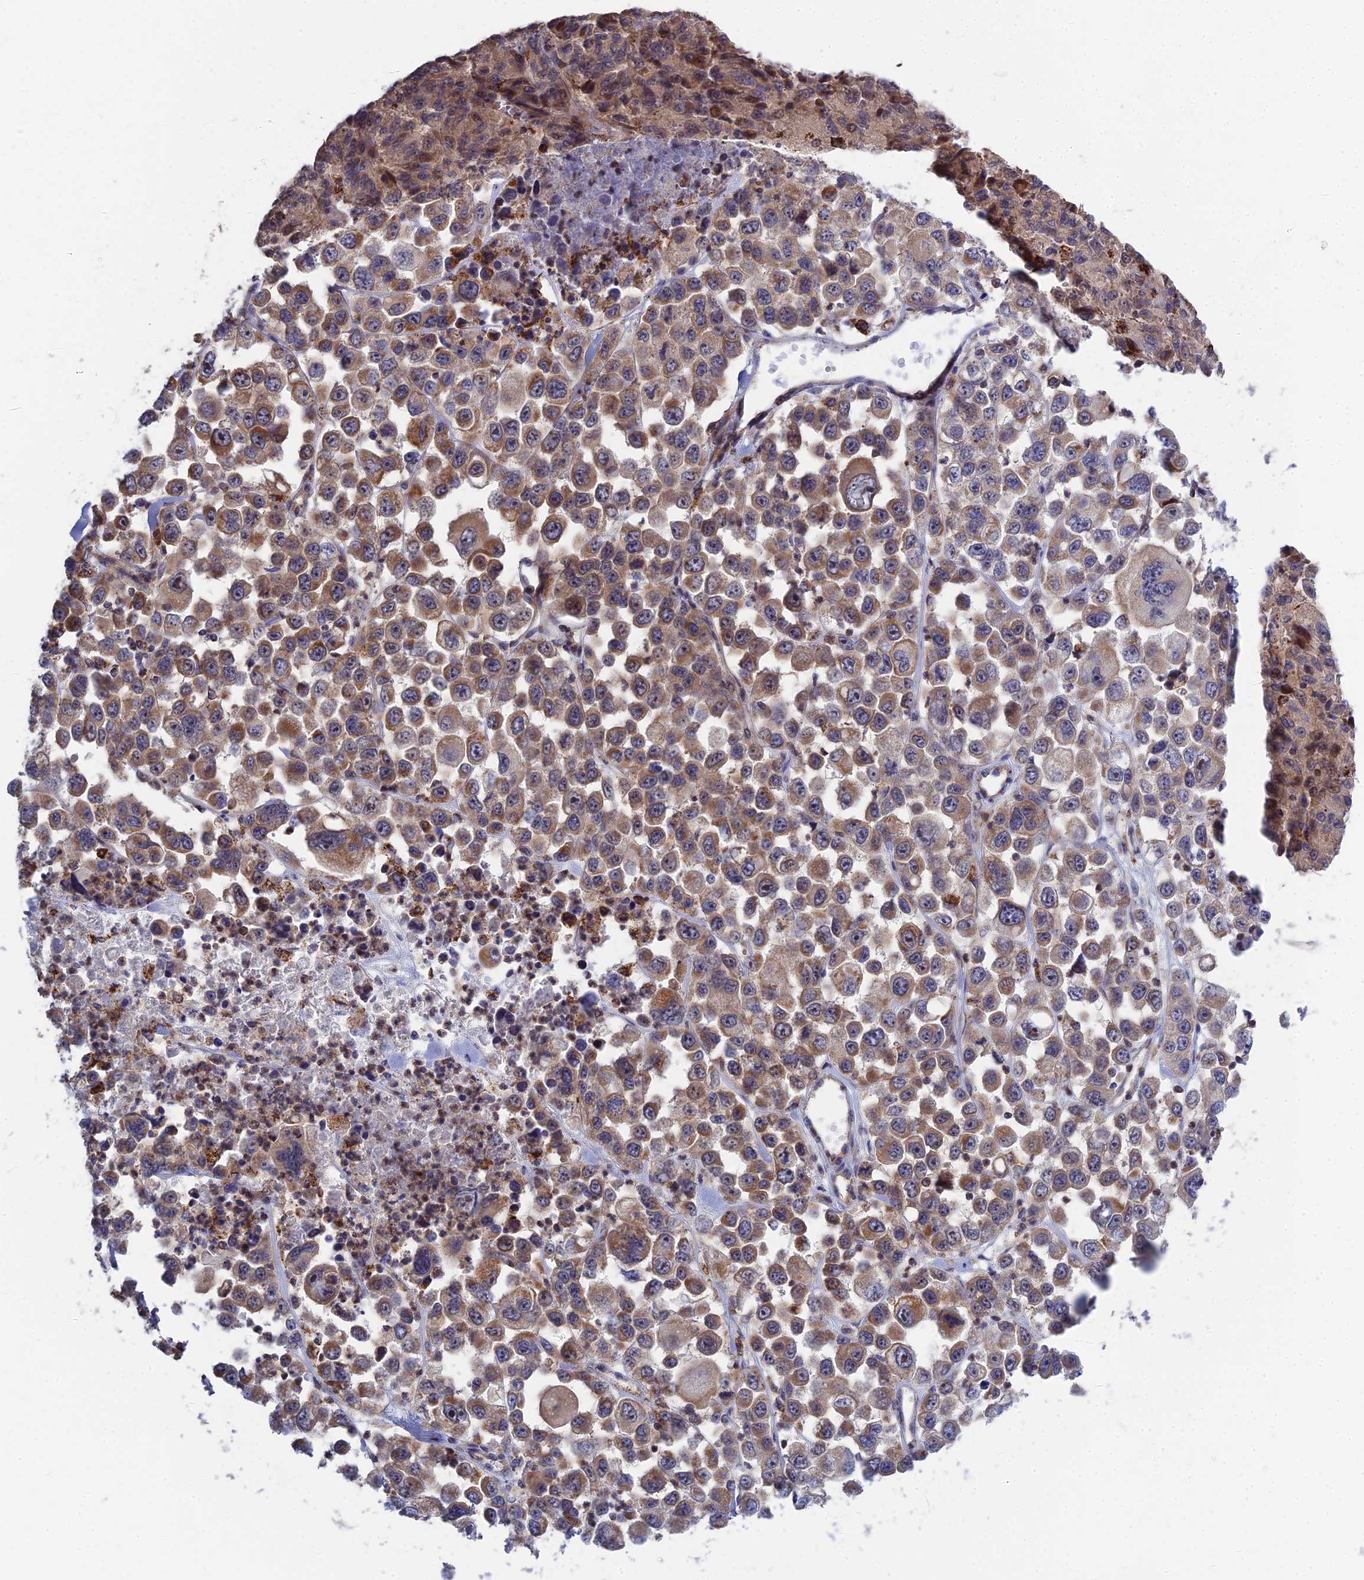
{"staining": {"intensity": "moderate", "quantity": "25%-75%", "location": "cytoplasmic/membranous"}, "tissue": "melanoma", "cell_type": "Tumor cells", "image_type": "cancer", "snomed": [{"axis": "morphology", "description": "Malignant melanoma, Metastatic site"}, {"axis": "topography", "description": "Lymph node"}], "caption": "The photomicrograph shows staining of malignant melanoma (metastatic site), revealing moderate cytoplasmic/membranous protein staining (brown color) within tumor cells.", "gene": "RIC8B", "patient": {"sex": "female", "age": 54}}